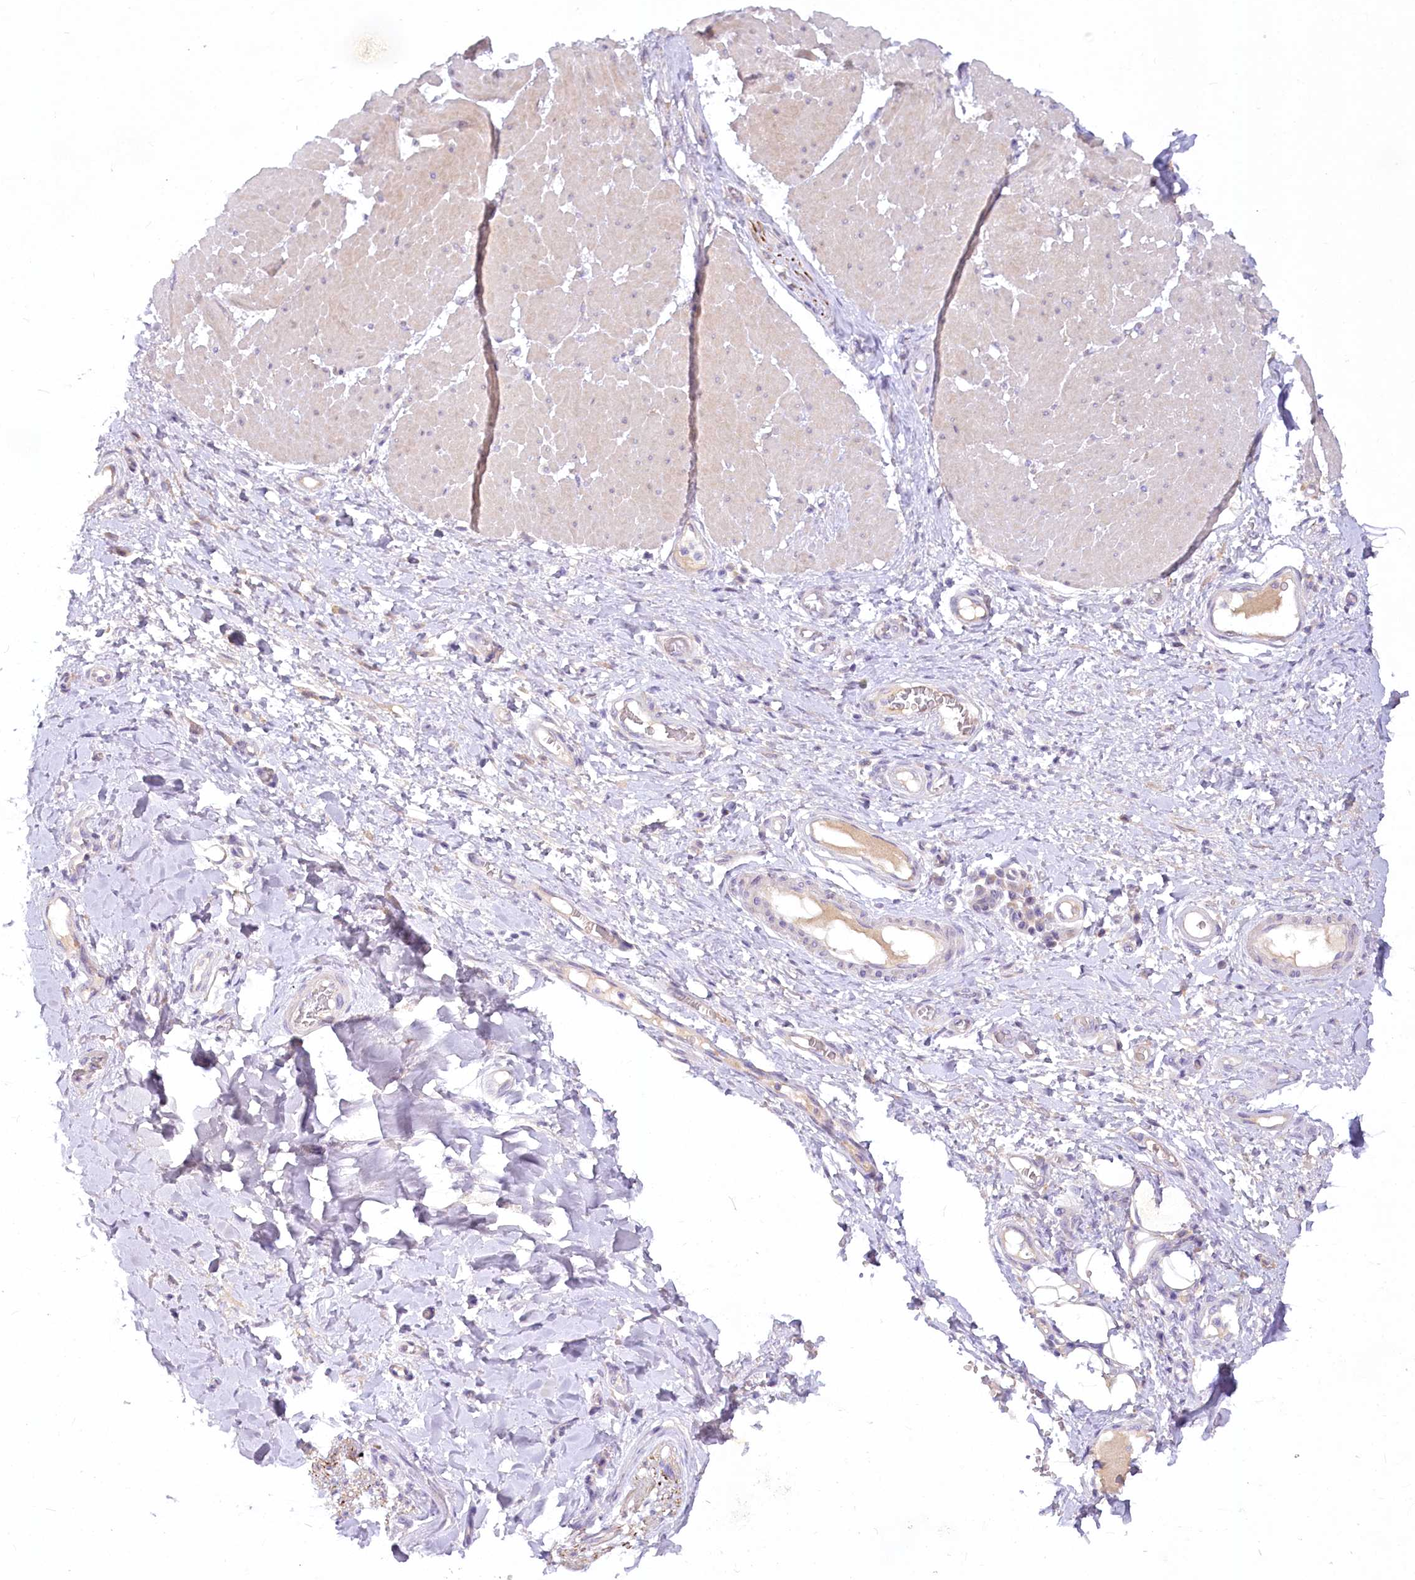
{"staining": {"intensity": "negative", "quantity": "none", "location": "none"}, "tissue": "adipose tissue", "cell_type": "Adipocytes", "image_type": "normal", "snomed": [{"axis": "morphology", "description": "Normal tissue, NOS"}, {"axis": "morphology", "description": "Adenocarcinoma, NOS"}, {"axis": "topography", "description": "Esophagus"}, {"axis": "topography", "description": "Stomach, upper"}, {"axis": "topography", "description": "Peripheral nerve tissue"}], "caption": "DAB immunohistochemical staining of unremarkable human adipose tissue shows no significant expression in adipocytes. (DAB (3,3'-diaminobenzidine) immunohistochemistry with hematoxylin counter stain).", "gene": "EFHC2", "patient": {"sex": "male", "age": 62}}